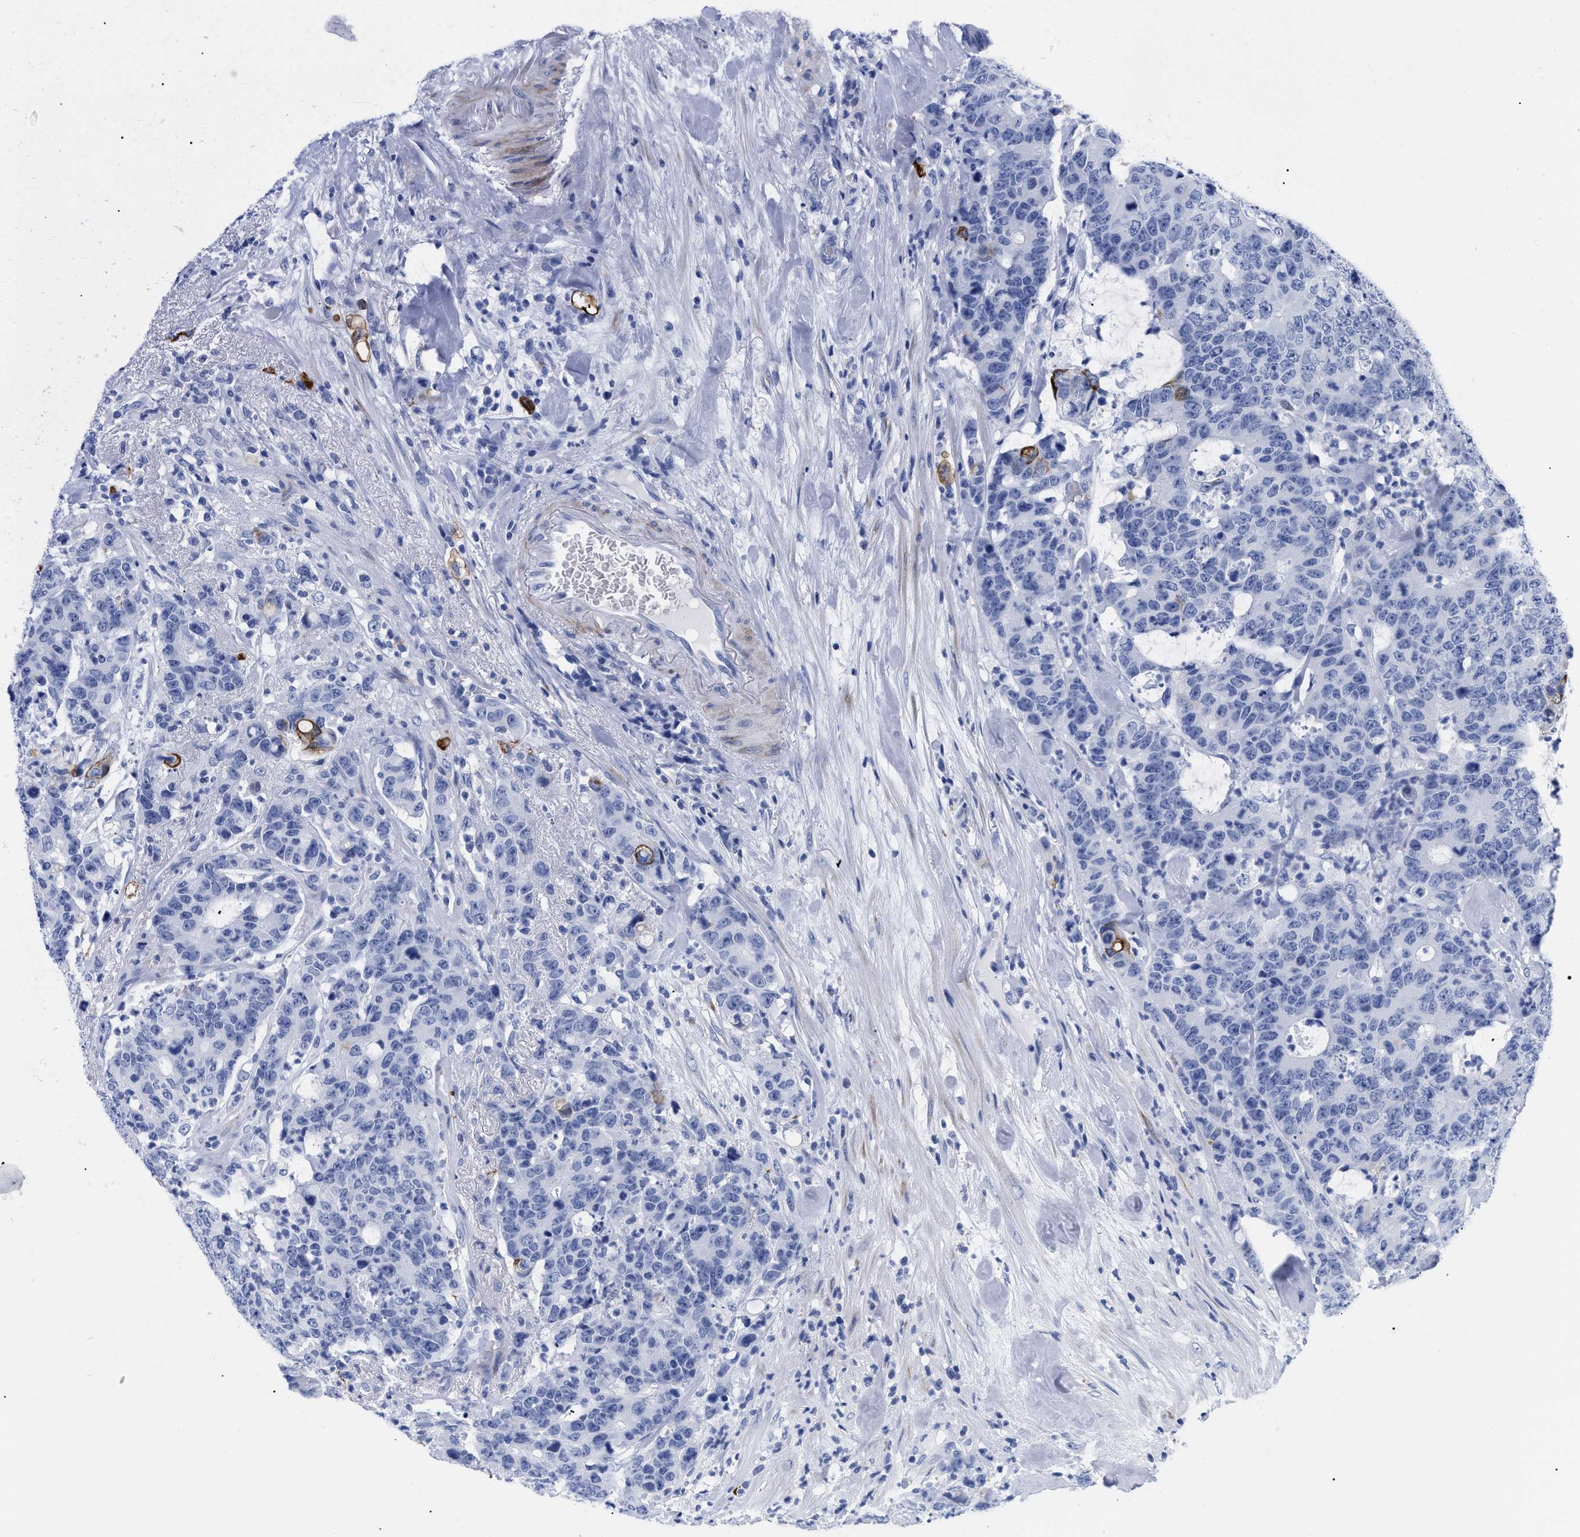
{"staining": {"intensity": "negative", "quantity": "none", "location": "none"}, "tissue": "colorectal cancer", "cell_type": "Tumor cells", "image_type": "cancer", "snomed": [{"axis": "morphology", "description": "Adenocarcinoma, NOS"}, {"axis": "topography", "description": "Colon"}], "caption": "IHC of colorectal adenocarcinoma reveals no positivity in tumor cells.", "gene": "DUSP26", "patient": {"sex": "female", "age": 86}}